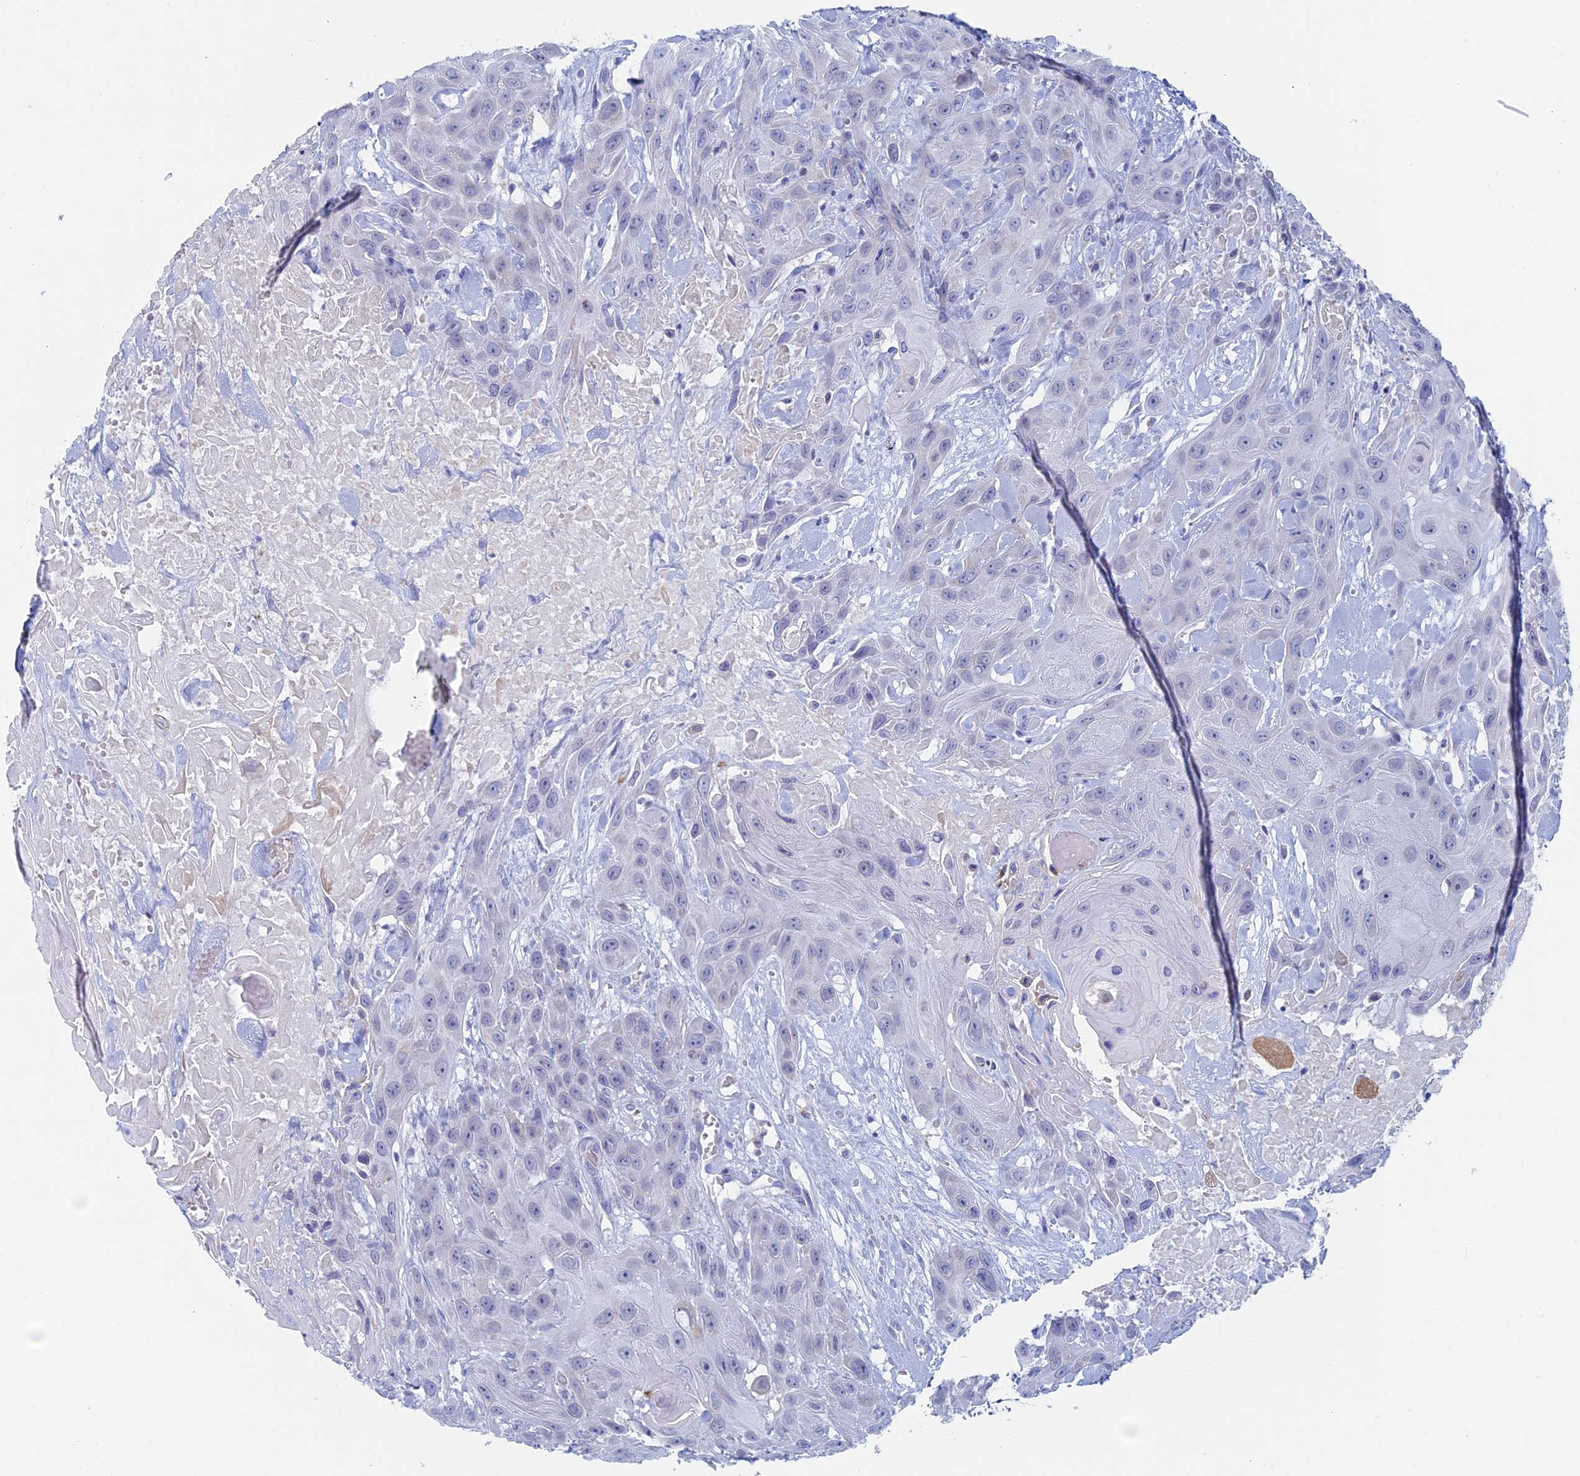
{"staining": {"intensity": "negative", "quantity": "none", "location": "none"}, "tissue": "head and neck cancer", "cell_type": "Tumor cells", "image_type": "cancer", "snomed": [{"axis": "morphology", "description": "Squamous cell carcinoma, NOS"}, {"axis": "topography", "description": "Head-Neck"}], "caption": "High magnification brightfield microscopy of head and neck cancer (squamous cell carcinoma) stained with DAB (brown) and counterstained with hematoxylin (blue): tumor cells show no significant staining. (Brightfield microscopy of DAB immunohistochemistry at high magnification).", "gene": "MAGEB6", "patient": {"sex": "male", "age": 81}}